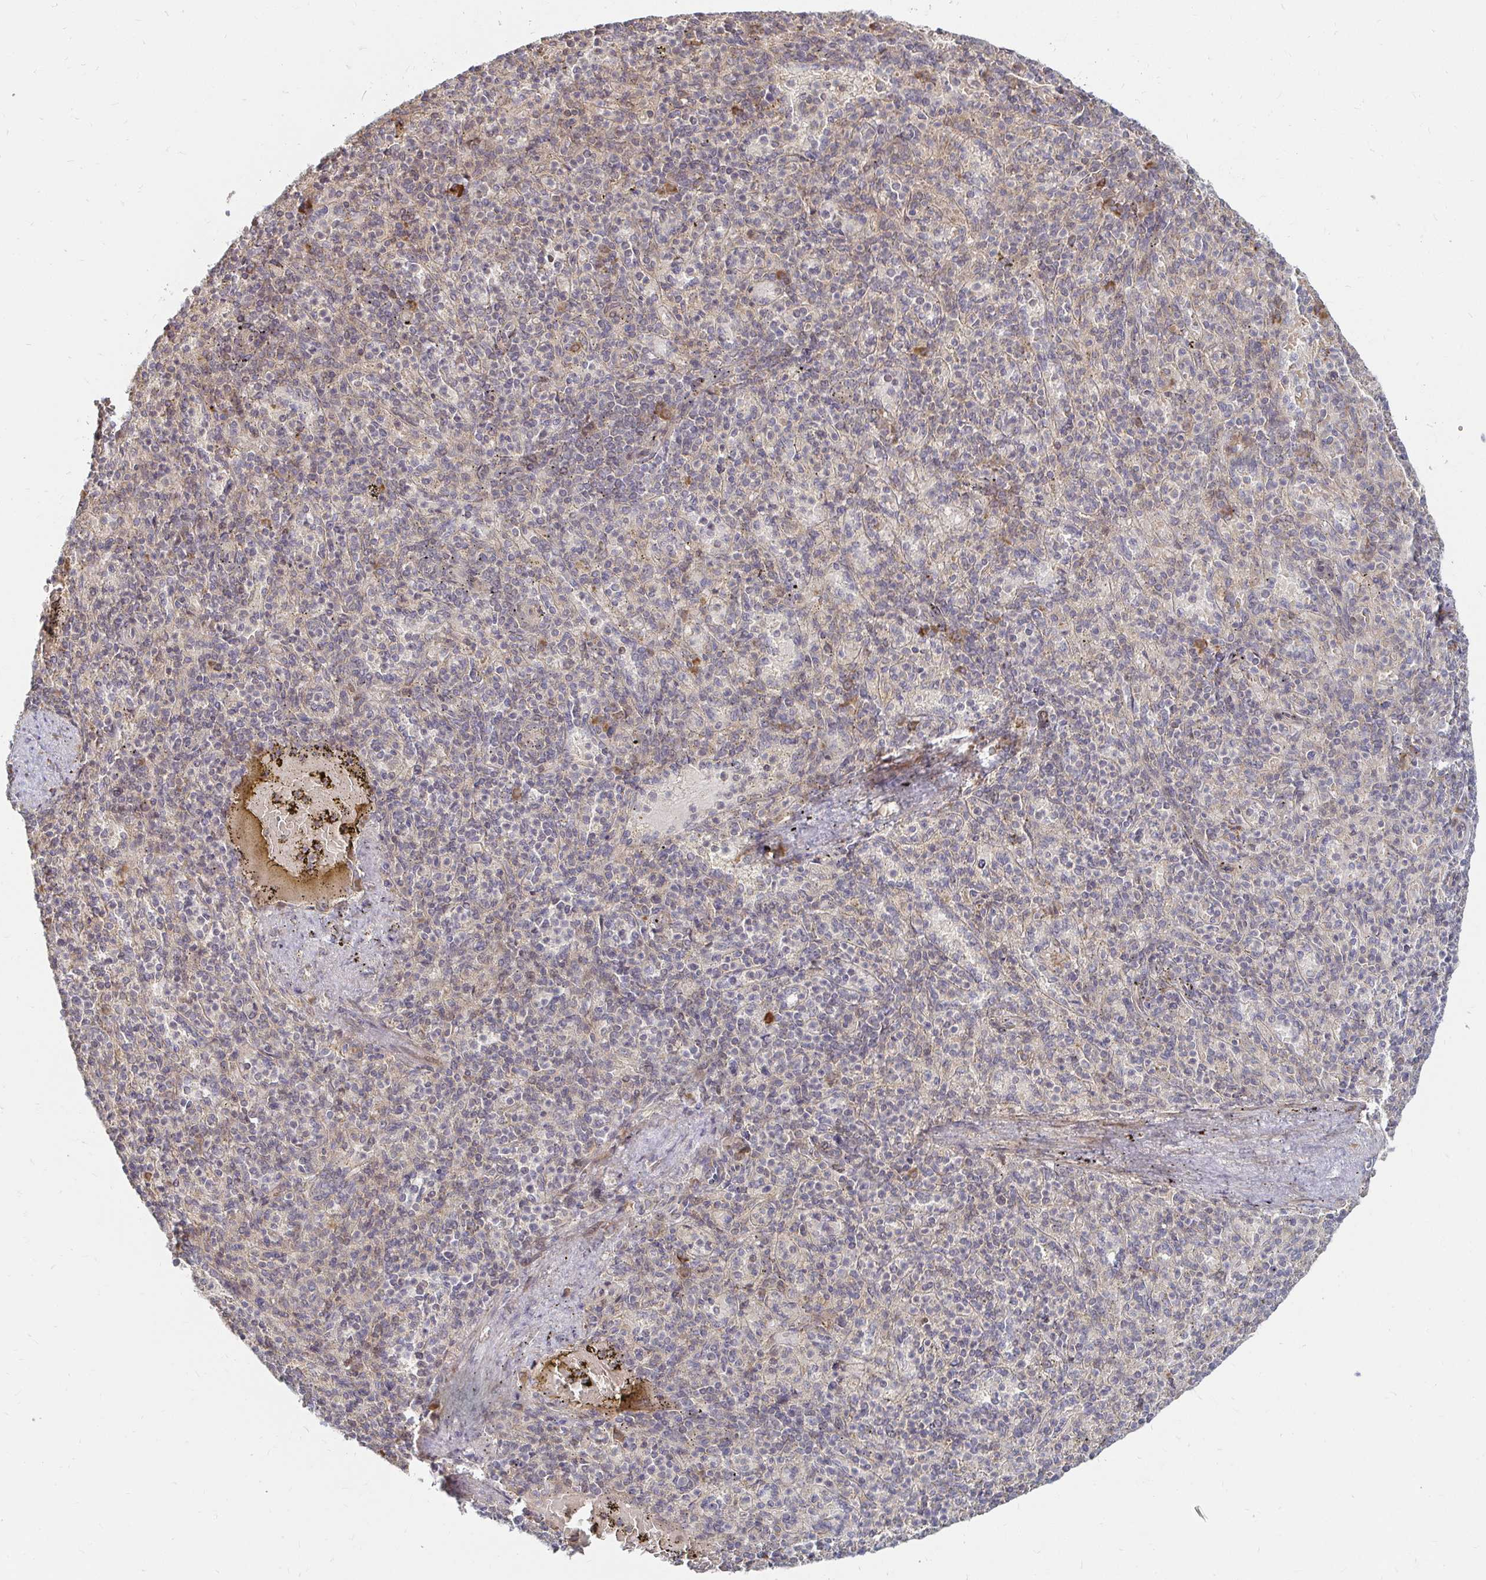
{"staining": {"intensity": "negative", "quantity": "none", "location": "none"}, "tissue": "spleen", "cell_type": "Cells in red pulp", "image_type": "normal", "snomed": [{"axis": "morphology", "description": "Normal tissue, NOS"}, {"axis": "topography", "description": "Spleen"}], "caption": "Immunohistochemistry (IHC) image of normal spleen stained for a protein (brown), which displays no expression in cells in red pulp. Nuclei are stained in blue.", "gene": "CAST", "patient": {"sex": "female", "age": 74}}